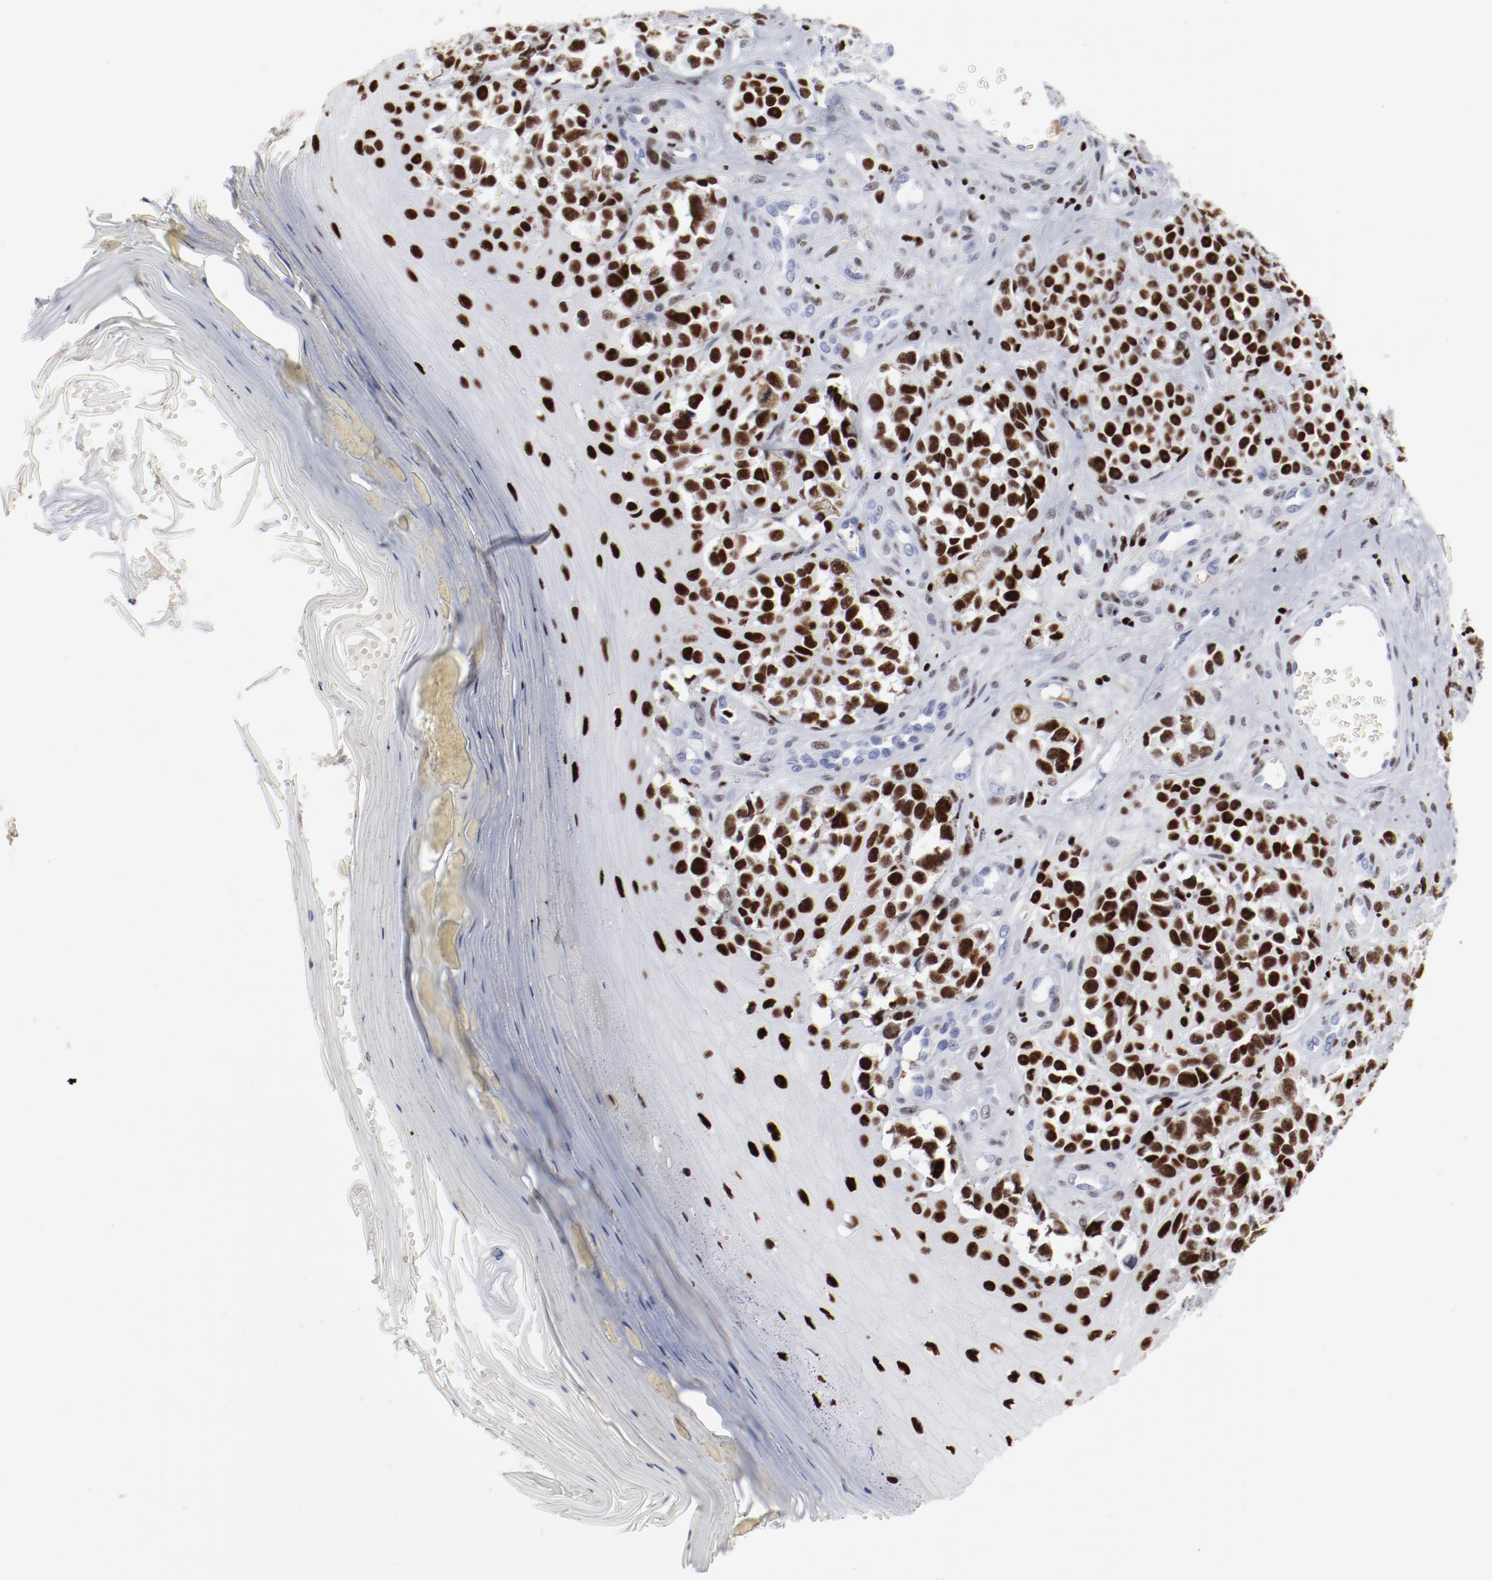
{"staining": {"intensity": "strong", "quantity": ">75%", "location": "nuclear"}, "tissue": "melanoma", "cell_type": "Tumor cells", "image_type": "cancer", "snomed": [{"axis": "morphology", "description": "Malignant melanoma, NOS"}, {"axis": "topography", "description": "Skin"}], "caption": "Brown immunohistochemical staining in human malignant melanoma displays strong nuclear staining in about >75% of tumor cells.", "gene": "SMARCC2", "patient": {"sex": "female", "age": 82}}